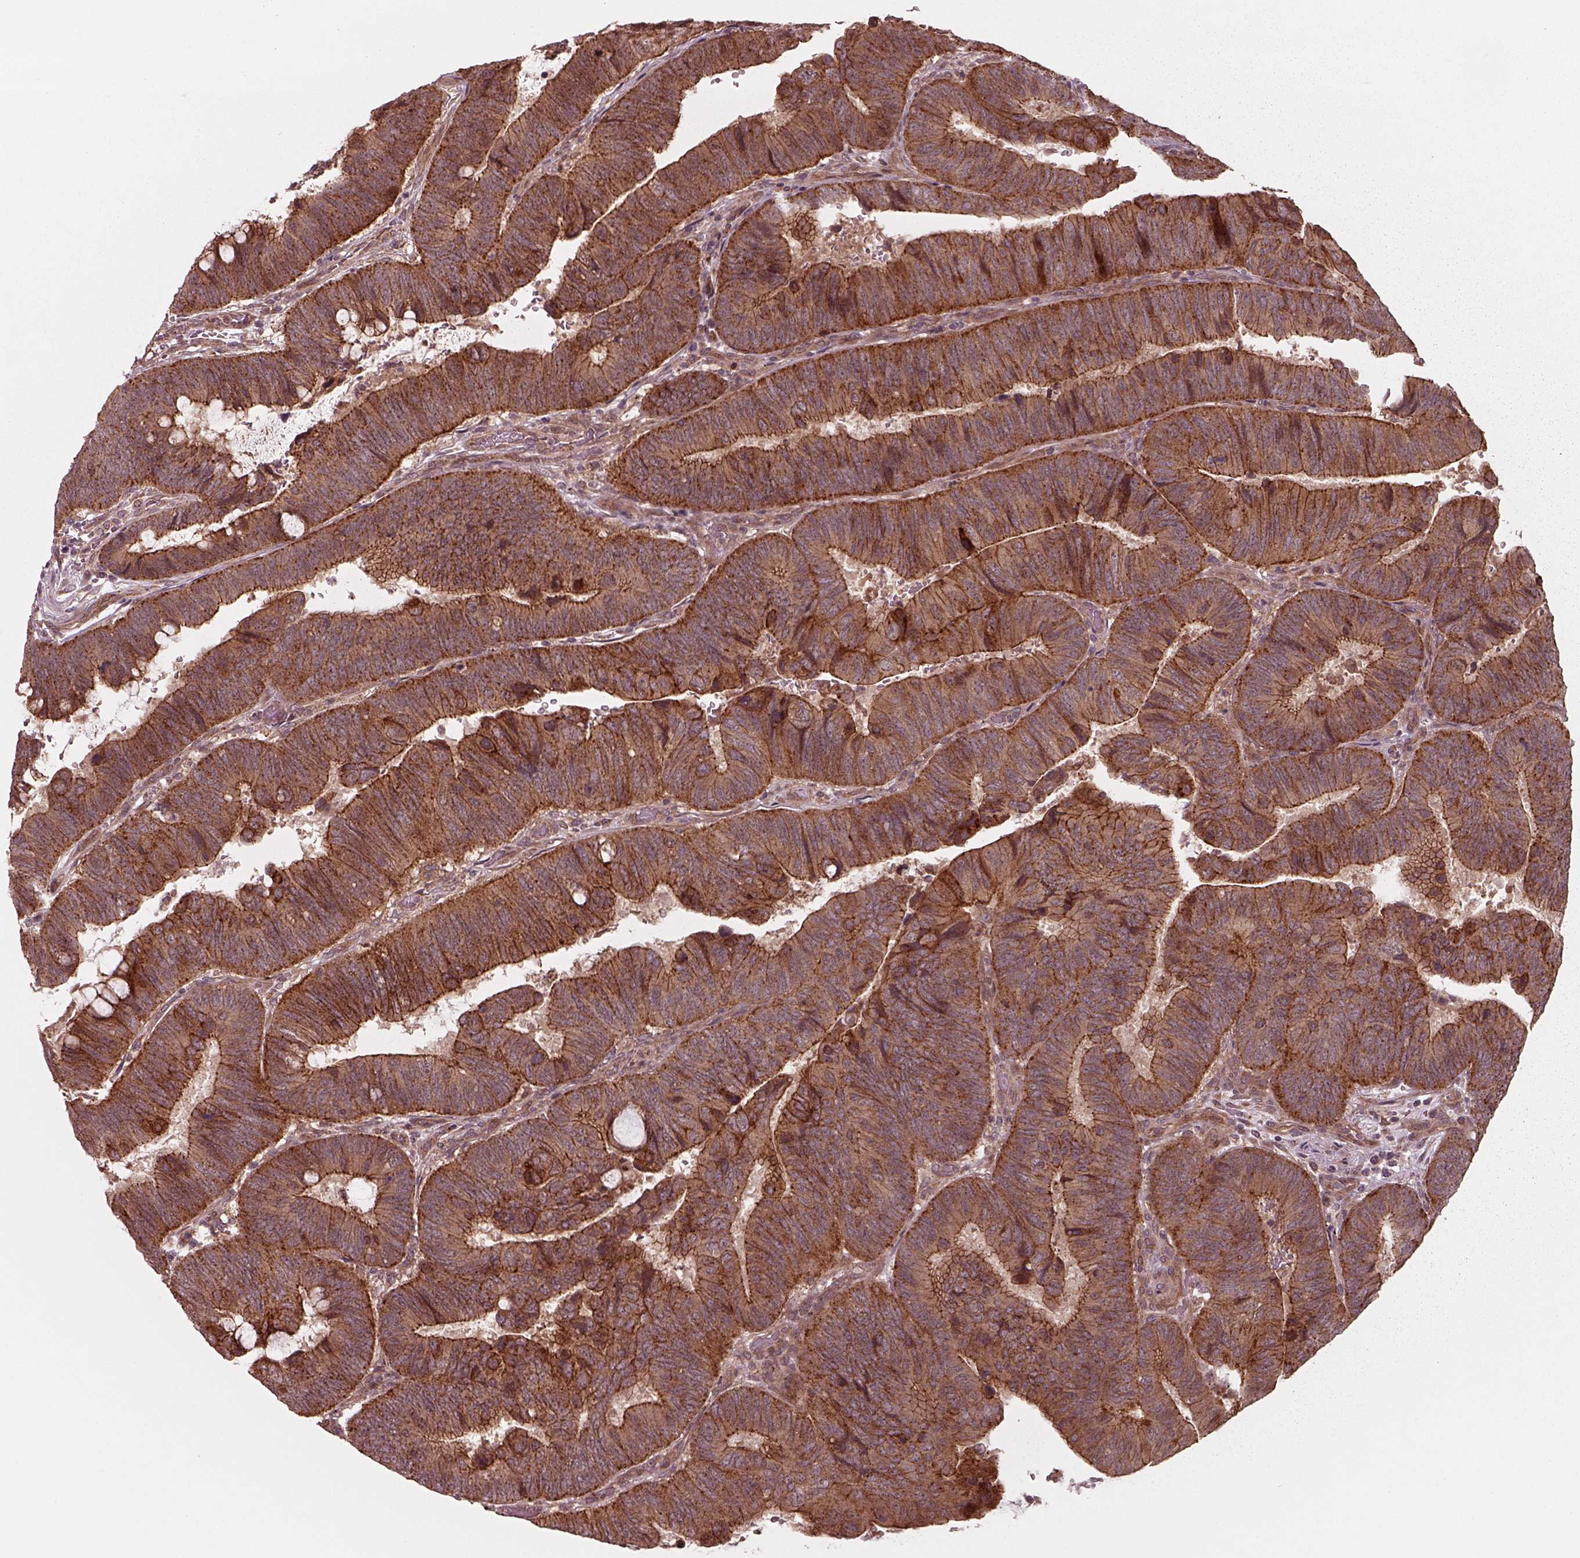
{"staining": {"intensity": "strong", "quantity": ">75%", "location": "cytoplasmic/membranous"}, "tissue": "colorectal cancer", "cell_type": "Tumor cells", "image_type": "cancer", "snomed": [{"axis": "morphology", "description": "Normal tissue, NOS"}, {"axis": "morphology", "description": "Adenocarcinoma, NOS"}, {"axis": "topography", "description": "Rectum"}], "caption": "High-power microscopy captured an immunohistochemistry micrograph of colorectal adenocarcinoma, revealing strong cytoplasmic/membranous expression in approximately >75% of tumor cells.", "gene": "CHMP3", "patient": {"sex": "male", "age": 92}}